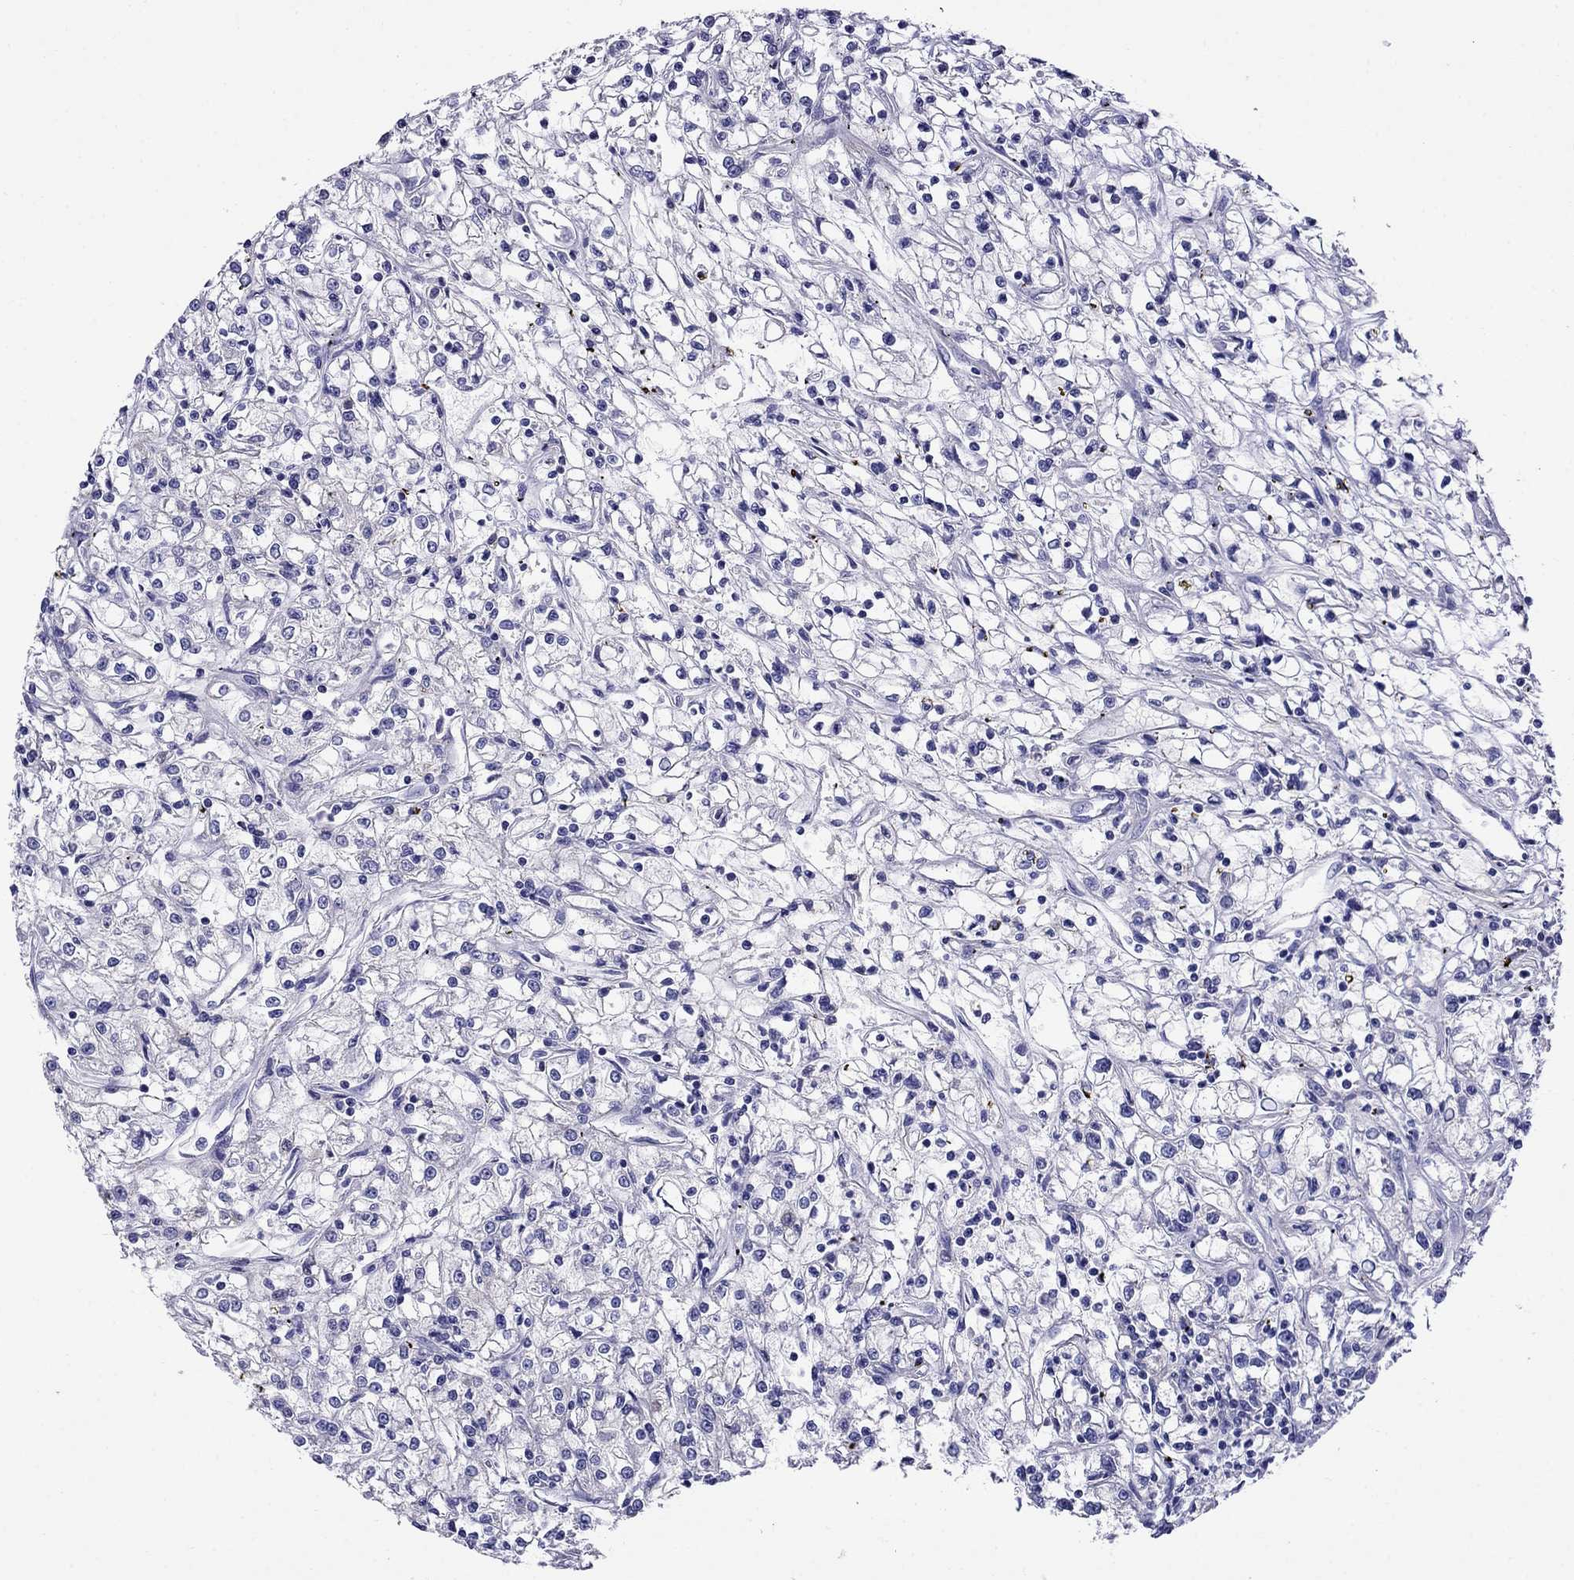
{"staining": {"intensity": "negative", "quantity": "none", "location": "none"}, "tissue": "renal cancer", "cell_type": "Tumor cells", "image_type": "cancer", "snomed": [{"axis": "morphology", "description": "Adenocarcinoma, NOS"}, {"axis": "topography", "description": "Kidney"}], "caption": "Immunohistochemical staining of renal cancer (adenocarcinoma) exhibits no significant positivity in tumor cells. (DAB (3,3'-diaminobenzidine) IHC, high magnification).", "gene": "SCG2", "patient": {"sex": "female", "age": 59}}